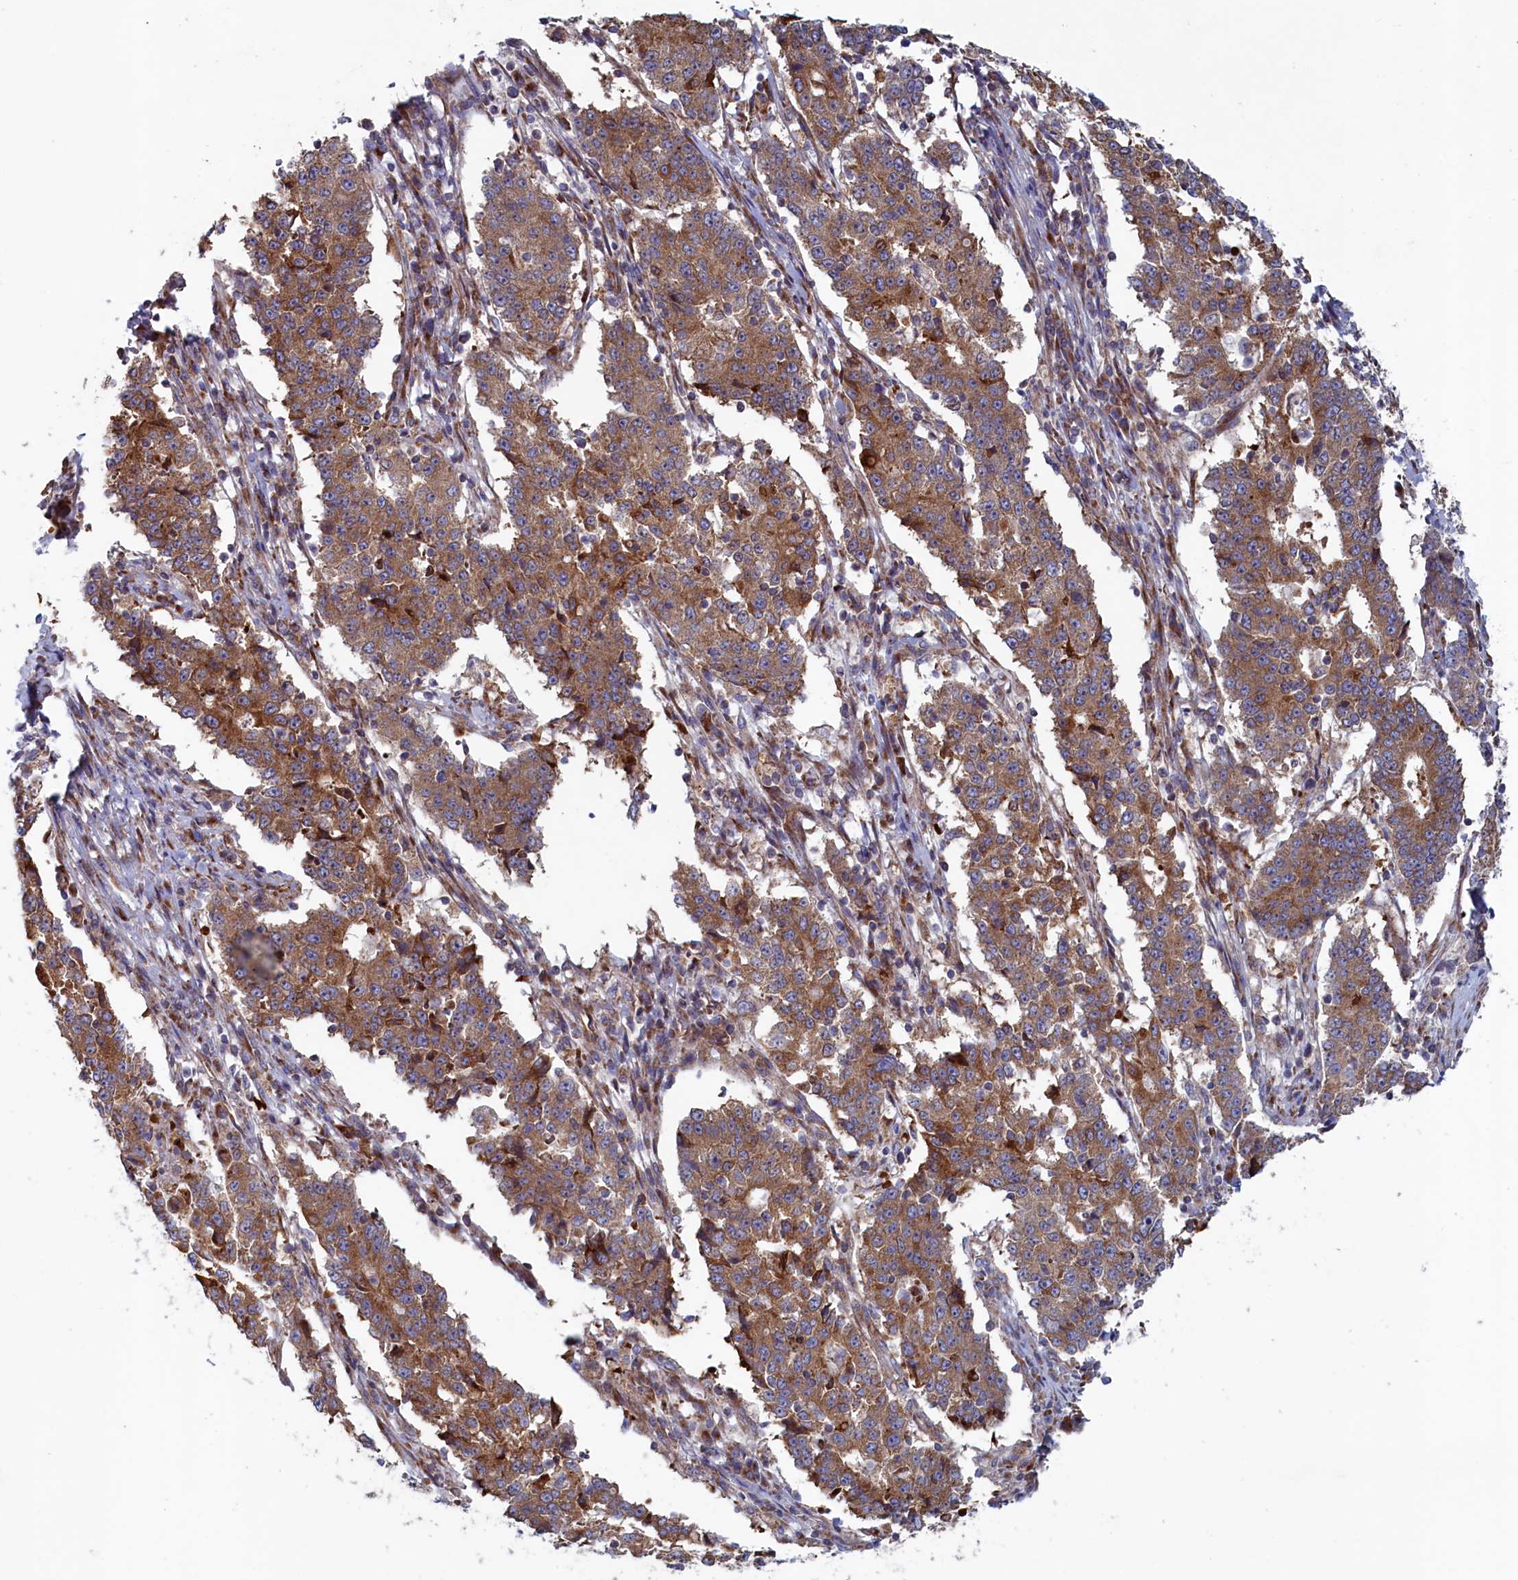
{"staining": {"intensity": "moderate", "quantity": ">75%", "location": "cytoplasmic/membranous"}, "tissue": "stomach cancer", "cell_type": "Tumor cells", "image_type": "cancer", "snomed": [{"axis": "morphology", "description": "Adenocarcinoma, NOS"}, {"axis": "topography", "description": "Stomach"}], "caption": "Immunohistochemistry (DAB (3,3'-diaminobenzidine)) staining of human stomach cancer (adenocarcinoma) exhibits moderate cytoplasmic/membranous protein positivity in about >75% of tumor cells.", "gene": "MTFMT", "patient": {"sex": "male", "age": 59}}